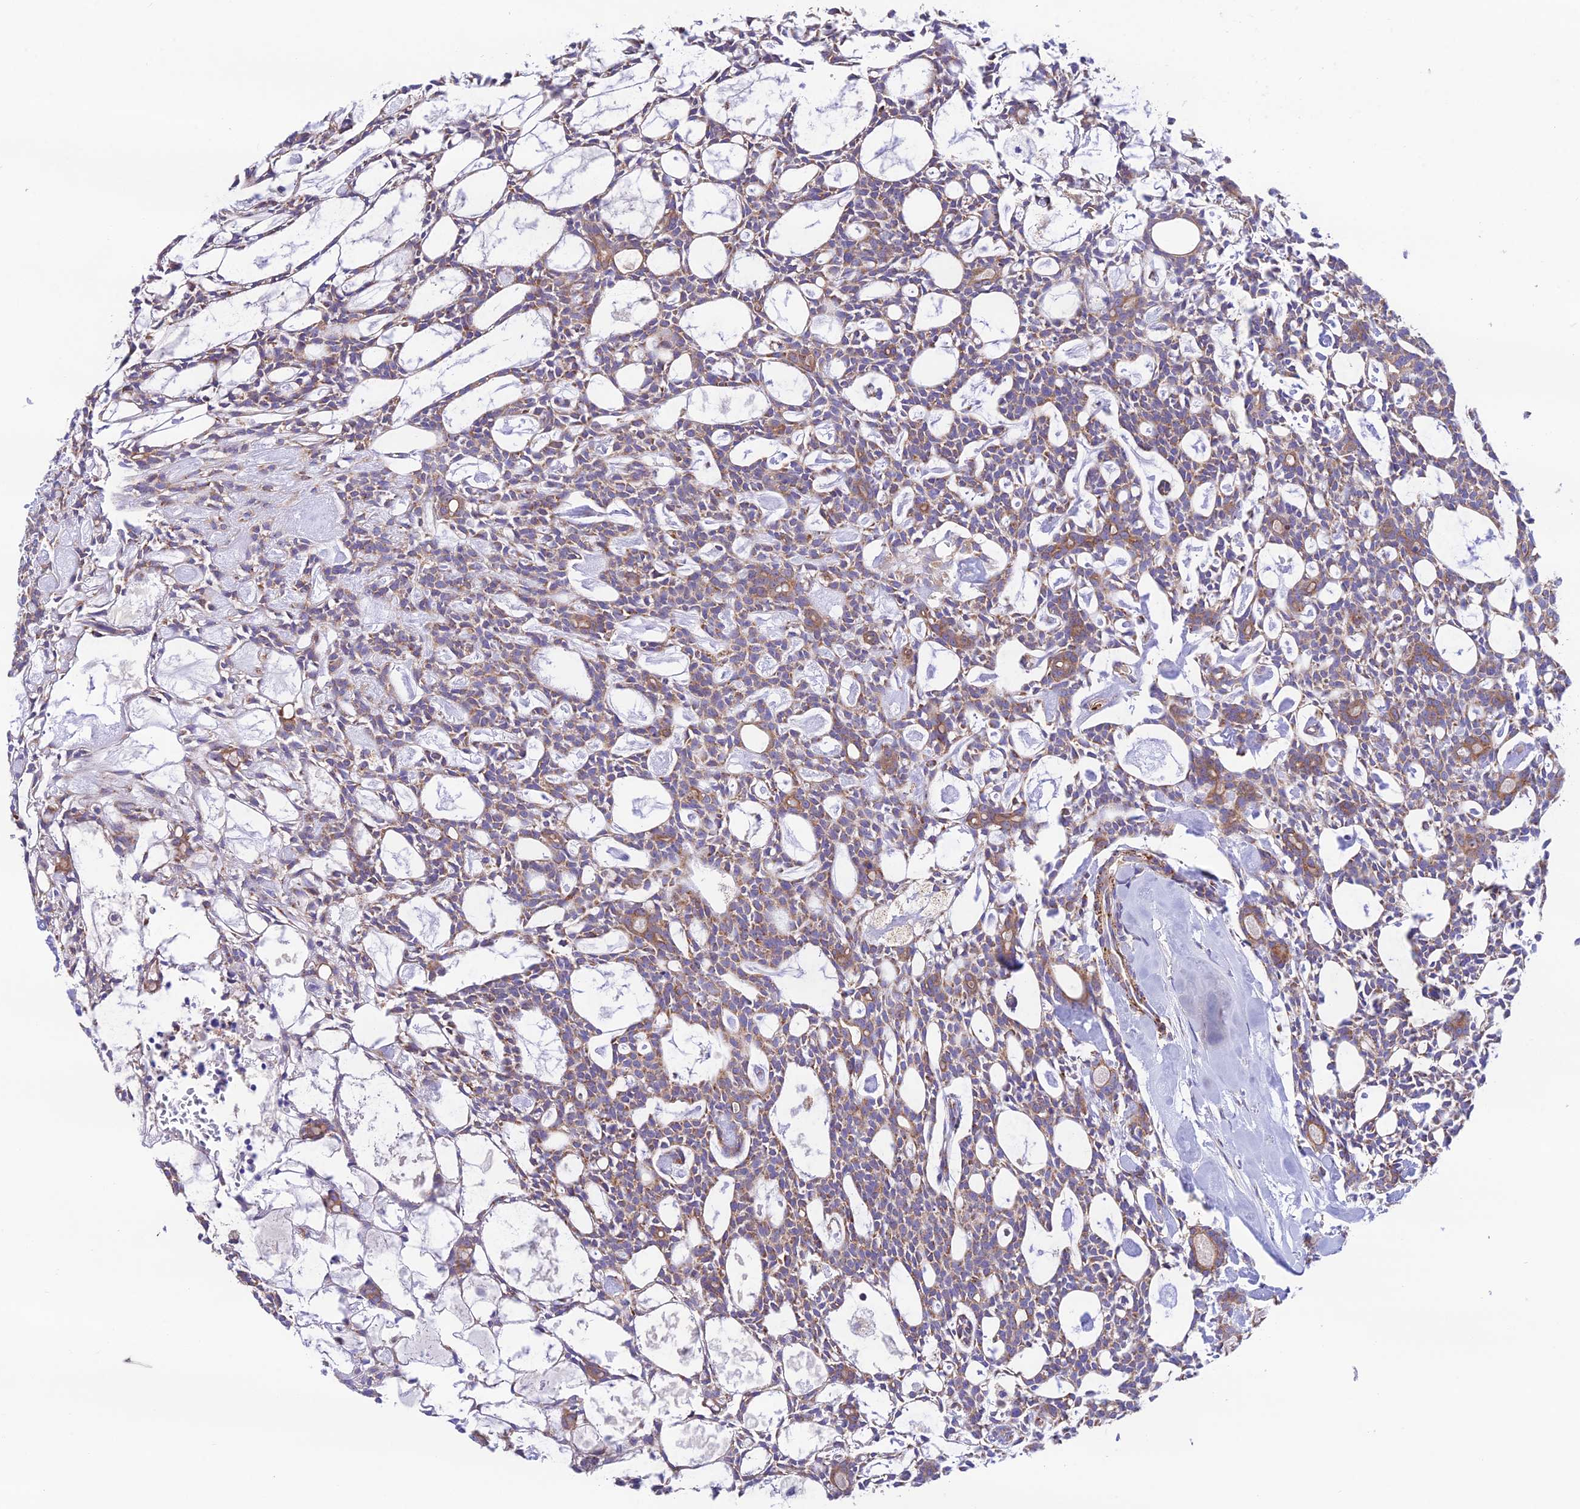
{"staining": {"intensity": "moderate", "quantity": ">75%", "location": "cytoplasmic/membranous"}, "tissue": "head and neck cancer", "cell_type": "Tumor cells", "image_type": "cancer", "snomed": [{"axis": "morphology", "description": "Adenocarcinoma, NOS"}, {"axis": "topography", "description": "Salivary gland"}, {"axis": "topography", "description": "Head-Neck"}], "caption": "A micrograph showing moderate cytoplasmic/membranous staining in about >75% of tumor cells in head and neck cancer (adenocarcinoma), as visualized by brown immunohistochemical staining.", "gene": "HSDL2", "patient": {"sex": "male", "age": 55}}